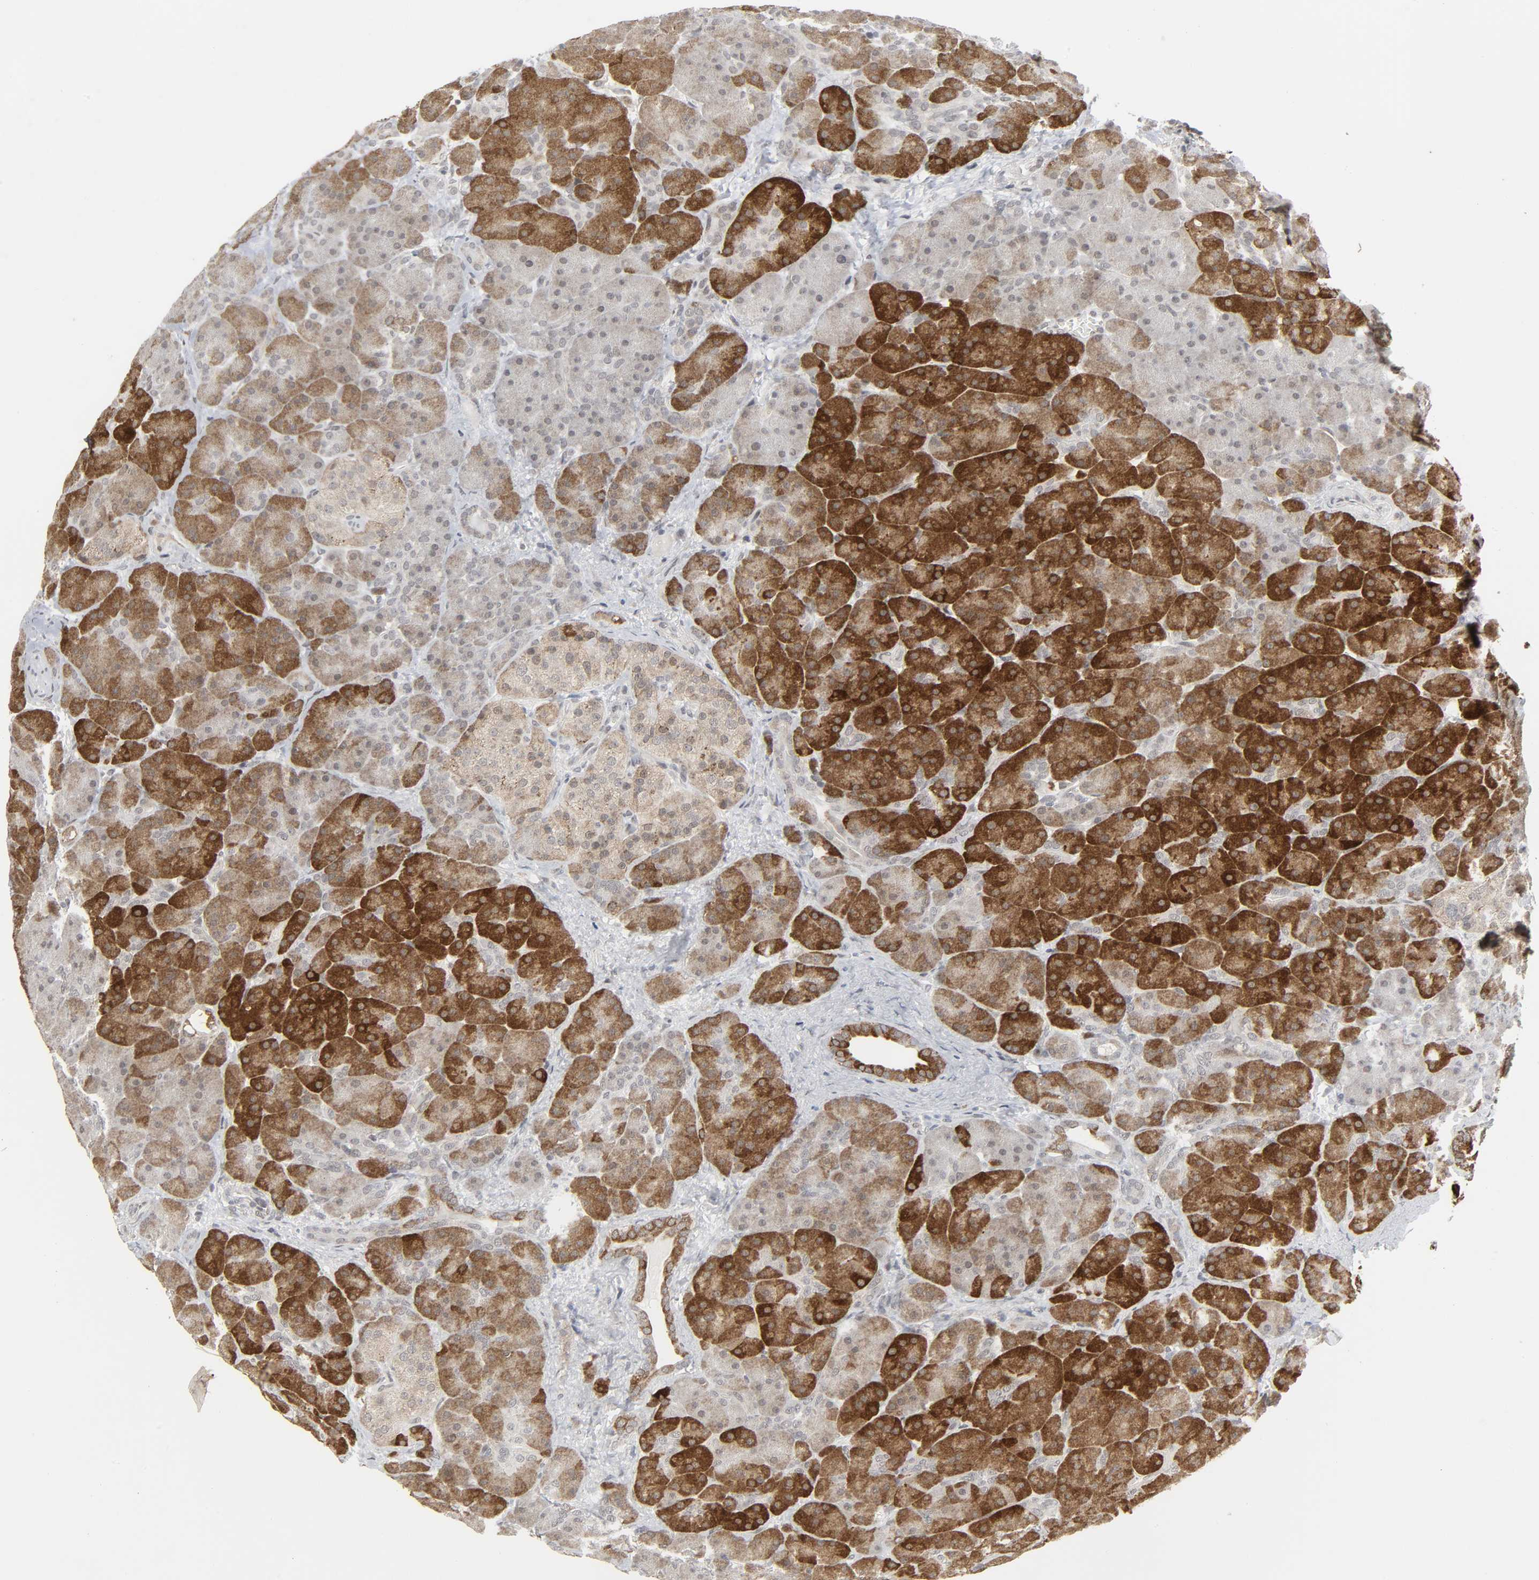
{"staining": {"intensity": "strong", "quantity": ">75%", "location": "cytoplasmic/membranous"}, "tissue": "pancreas", "cell_type": "Exocrine glandular cells", "image_type": "normal", "snomed": [{"axis": "morphology", "description": "Normal tissue, NOS"}, {"axis": "topography", "description": "Pancreas"}], "caption": "The histopathology image demonstrates immunohistochemical staining of unremarkable pancreas. There is strong cytoplasmic/membranous staining is present in about >75% of exocrine glandular cells.", "gene": "MUC1", "patient": {"sex": "male", "age": 66}}